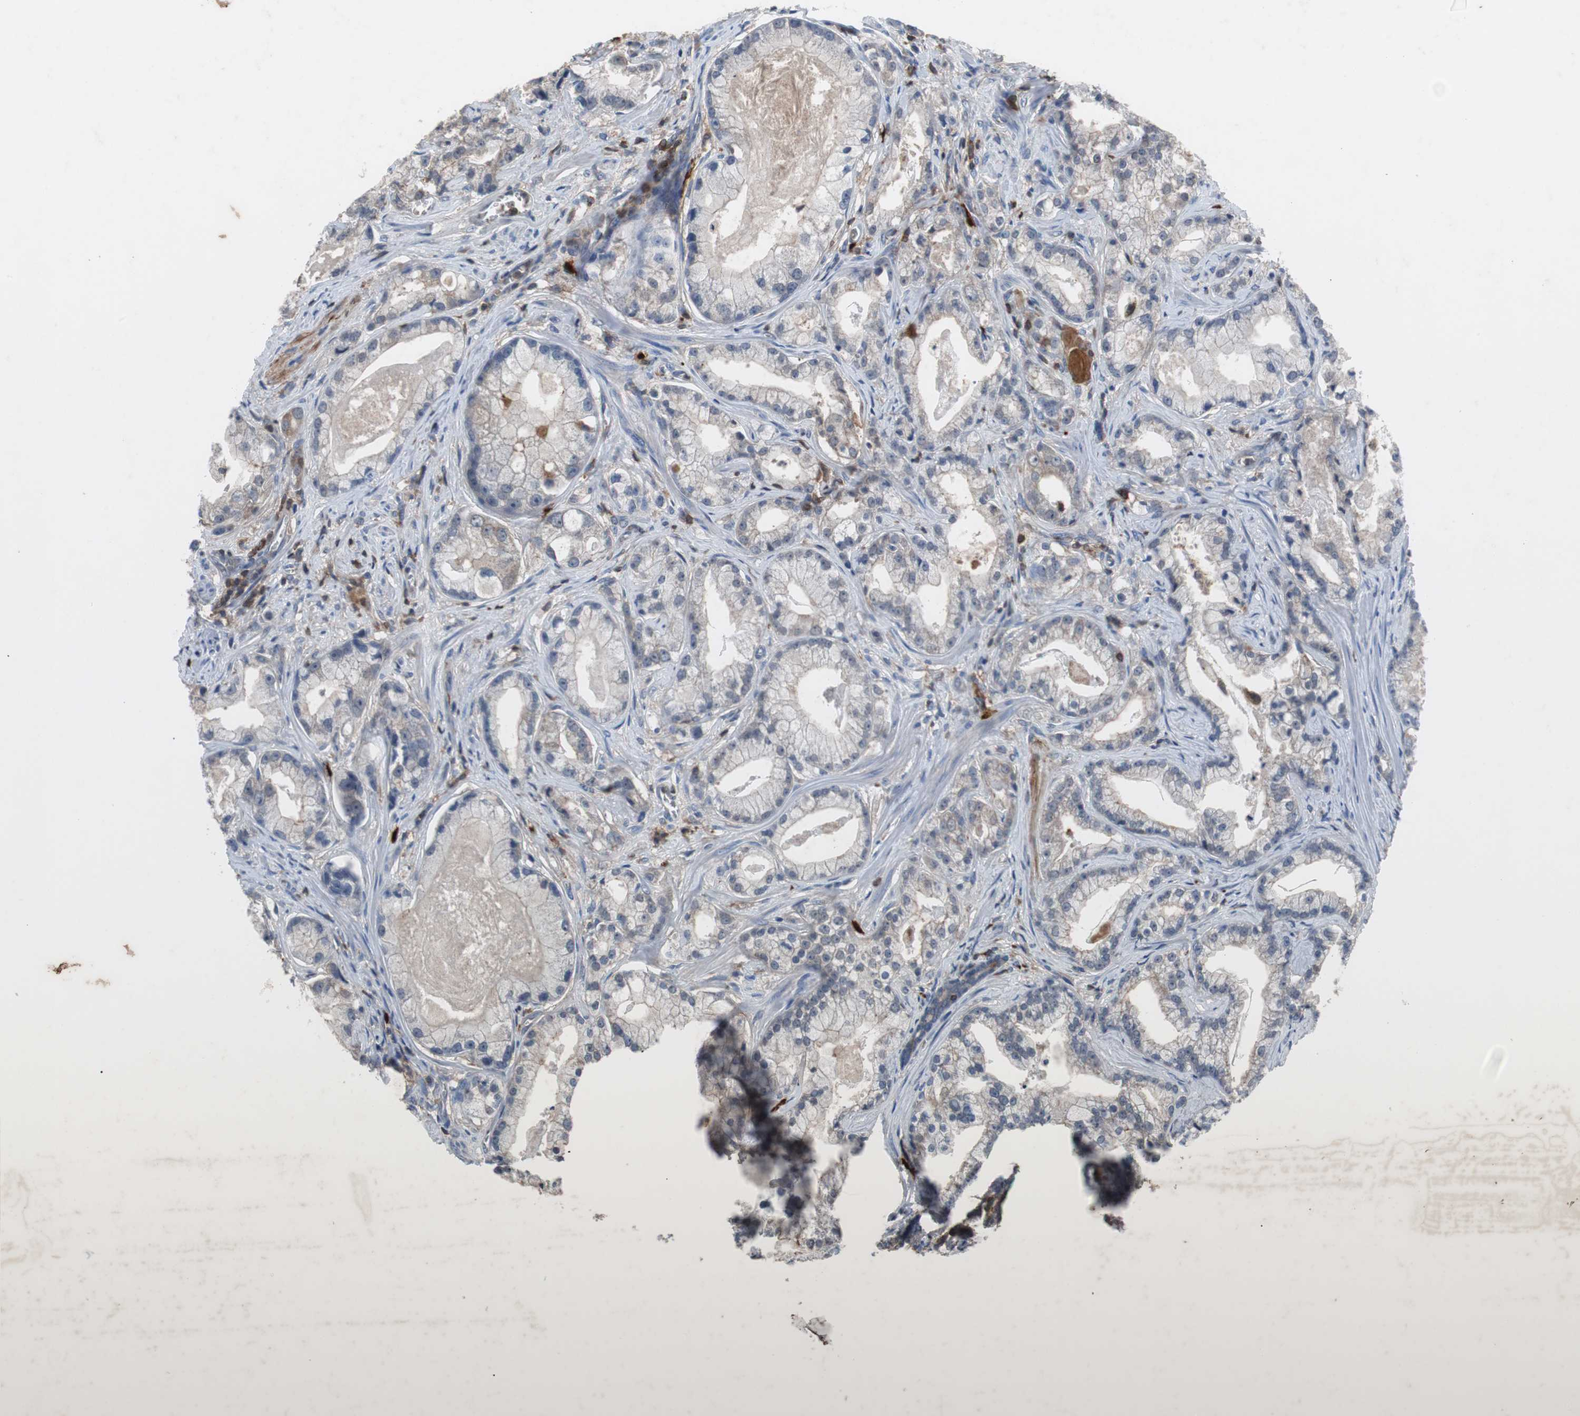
{"staining": {"intensity": "moderate", "quantity": "25%-75%", "location": "cytoplasmic/membranous"}, "tissue": "prostate cancer", "cell_type": "Tumor cells", "image_type": "cancer", "snomed": [{"axis": "morphology", "description": "Adenocarcinoma, Low grade"}, {"axis": "topography", "description": "Prostate"}], "caption": "Immunohistochemistry (IHC) micrograph of human prostate cancer stained for a protein (brown), which exhibits medium levels of moderate cytoplasmic/membranous expression in about 25%-75% of tumor cells.", "gene": "CALB2", "patient": {"sex": "male", "age": 59}}